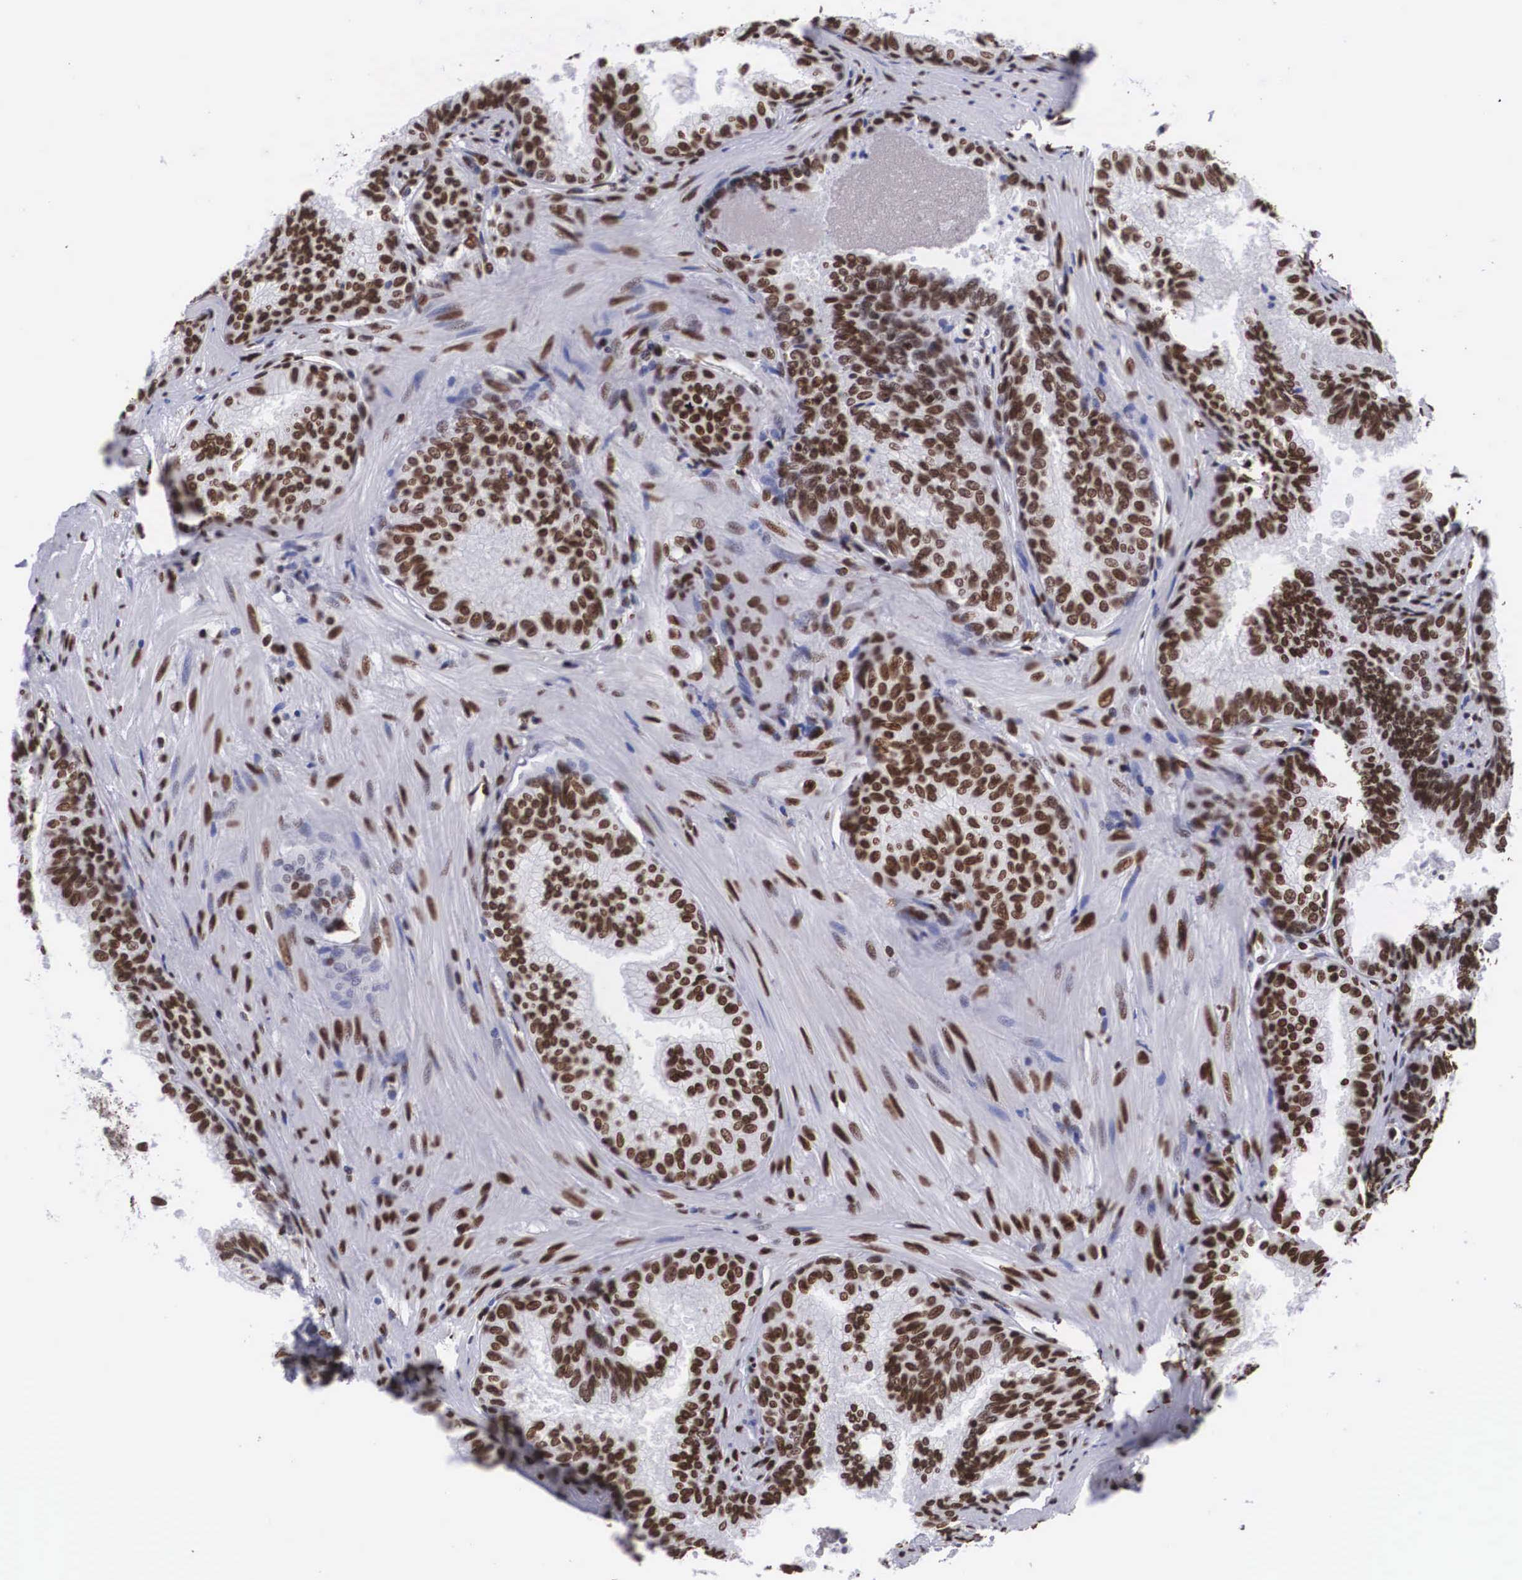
{"staining": {"intensity": "strong", "quantity": ">75%", "location": "nuclear"}, "tissue": "prostate", "cell_type": "Glandular cells", "image_type": "normal", "snomed": [{"axis": "morphology", "description": "Normal tissue, NOS"}, {"axis": "topography", "description": "Prostate"}], "caption": "Unremarkable prostate shows strong nuclear staining in approximately >75% of glandular cells, visualized by immunohistochemistry.", "gene": "MECP2", "patient": {"sex": "male", "age": 68}}